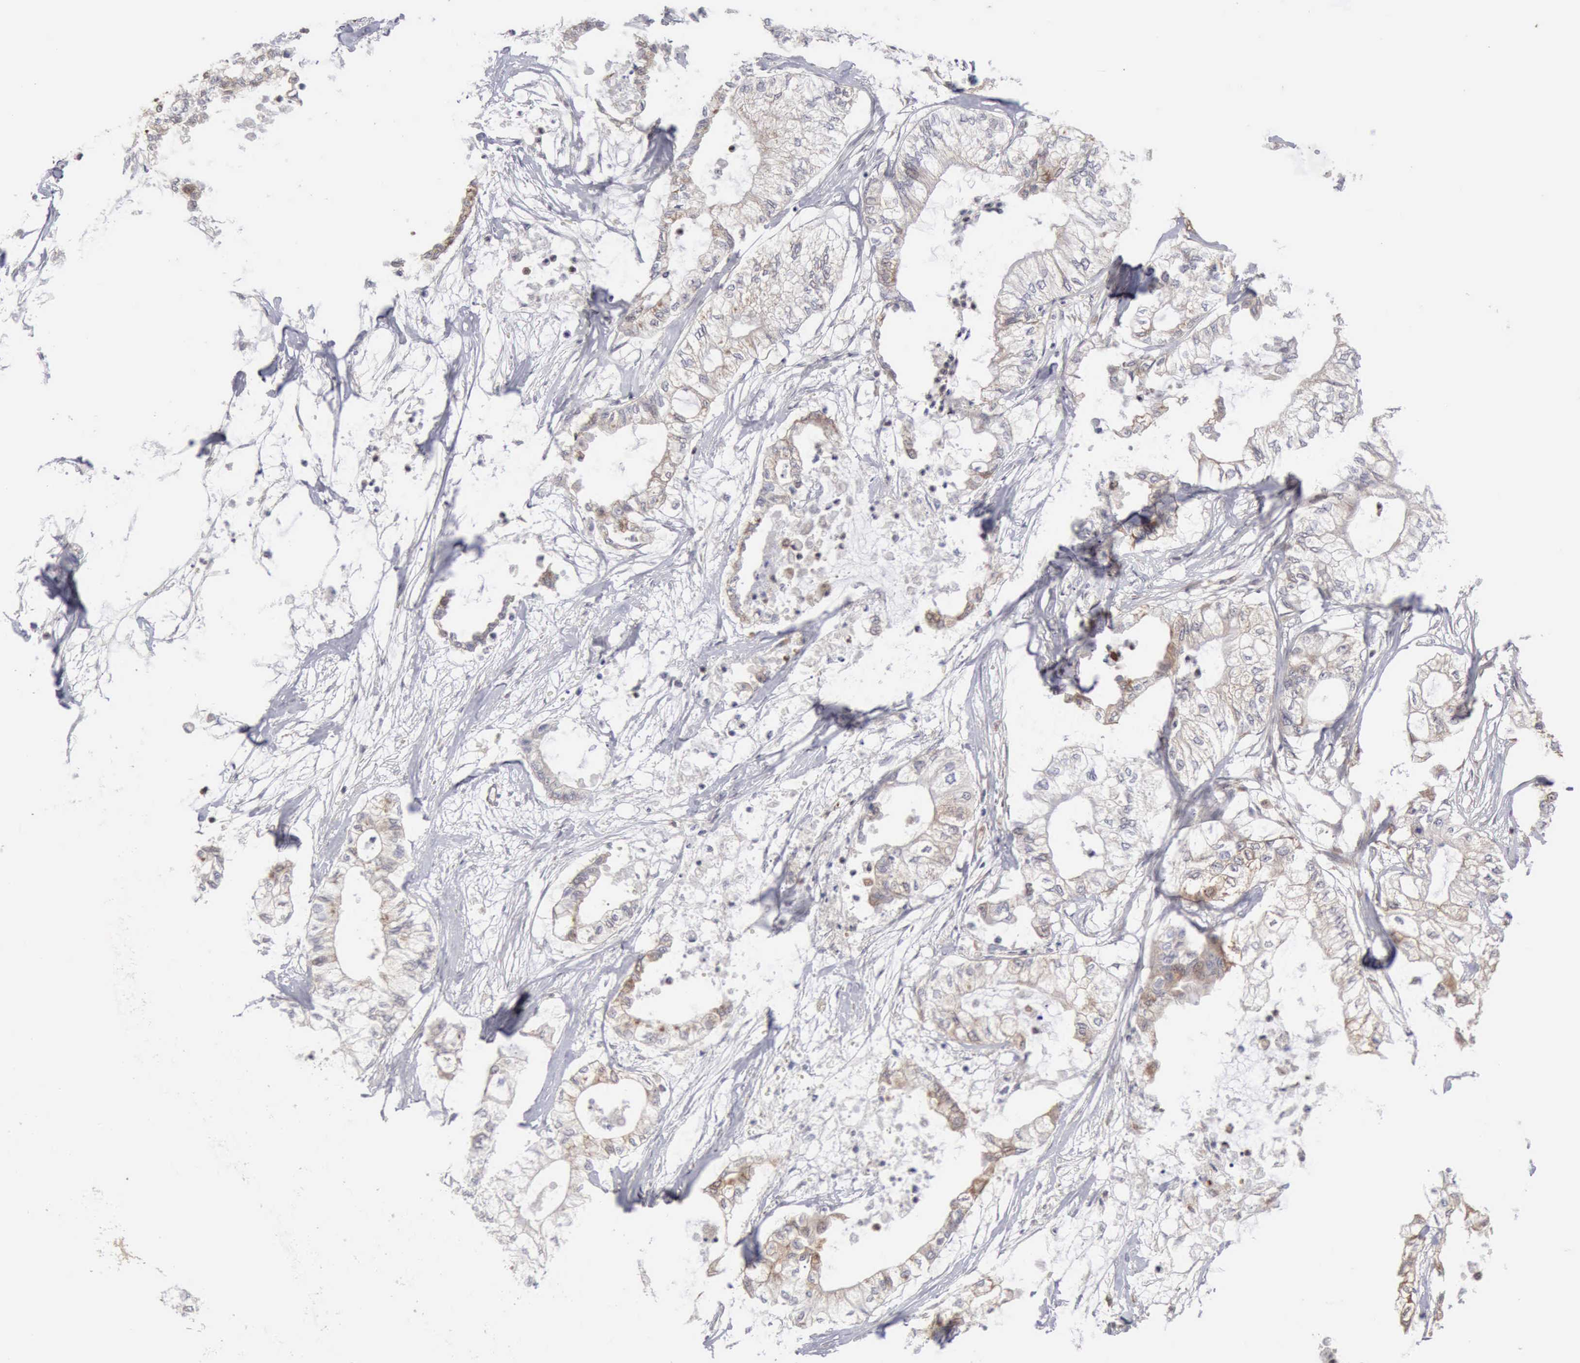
{"staining": {"intensity": "weak", "quantity": "25%-75%", "location": "cytoplasmic/membranous"}, "tissue": "pancreatic cancer", "cell_type": "Tumor cells", "image_type": "cancer", "snomed": [{"axis": "morphology", "description": "Adenocarcinoma, NOS"}, {"axis": "topography", "description": "Pancreas"}], "caption": "Weak cytoplasmic/membranous expression is seen in approximately 25%-75% of tumor cells in adenocarcinoma (pancreatic).", "gene": "APOL2", "patient": {"sex": "male", "age": 79}}